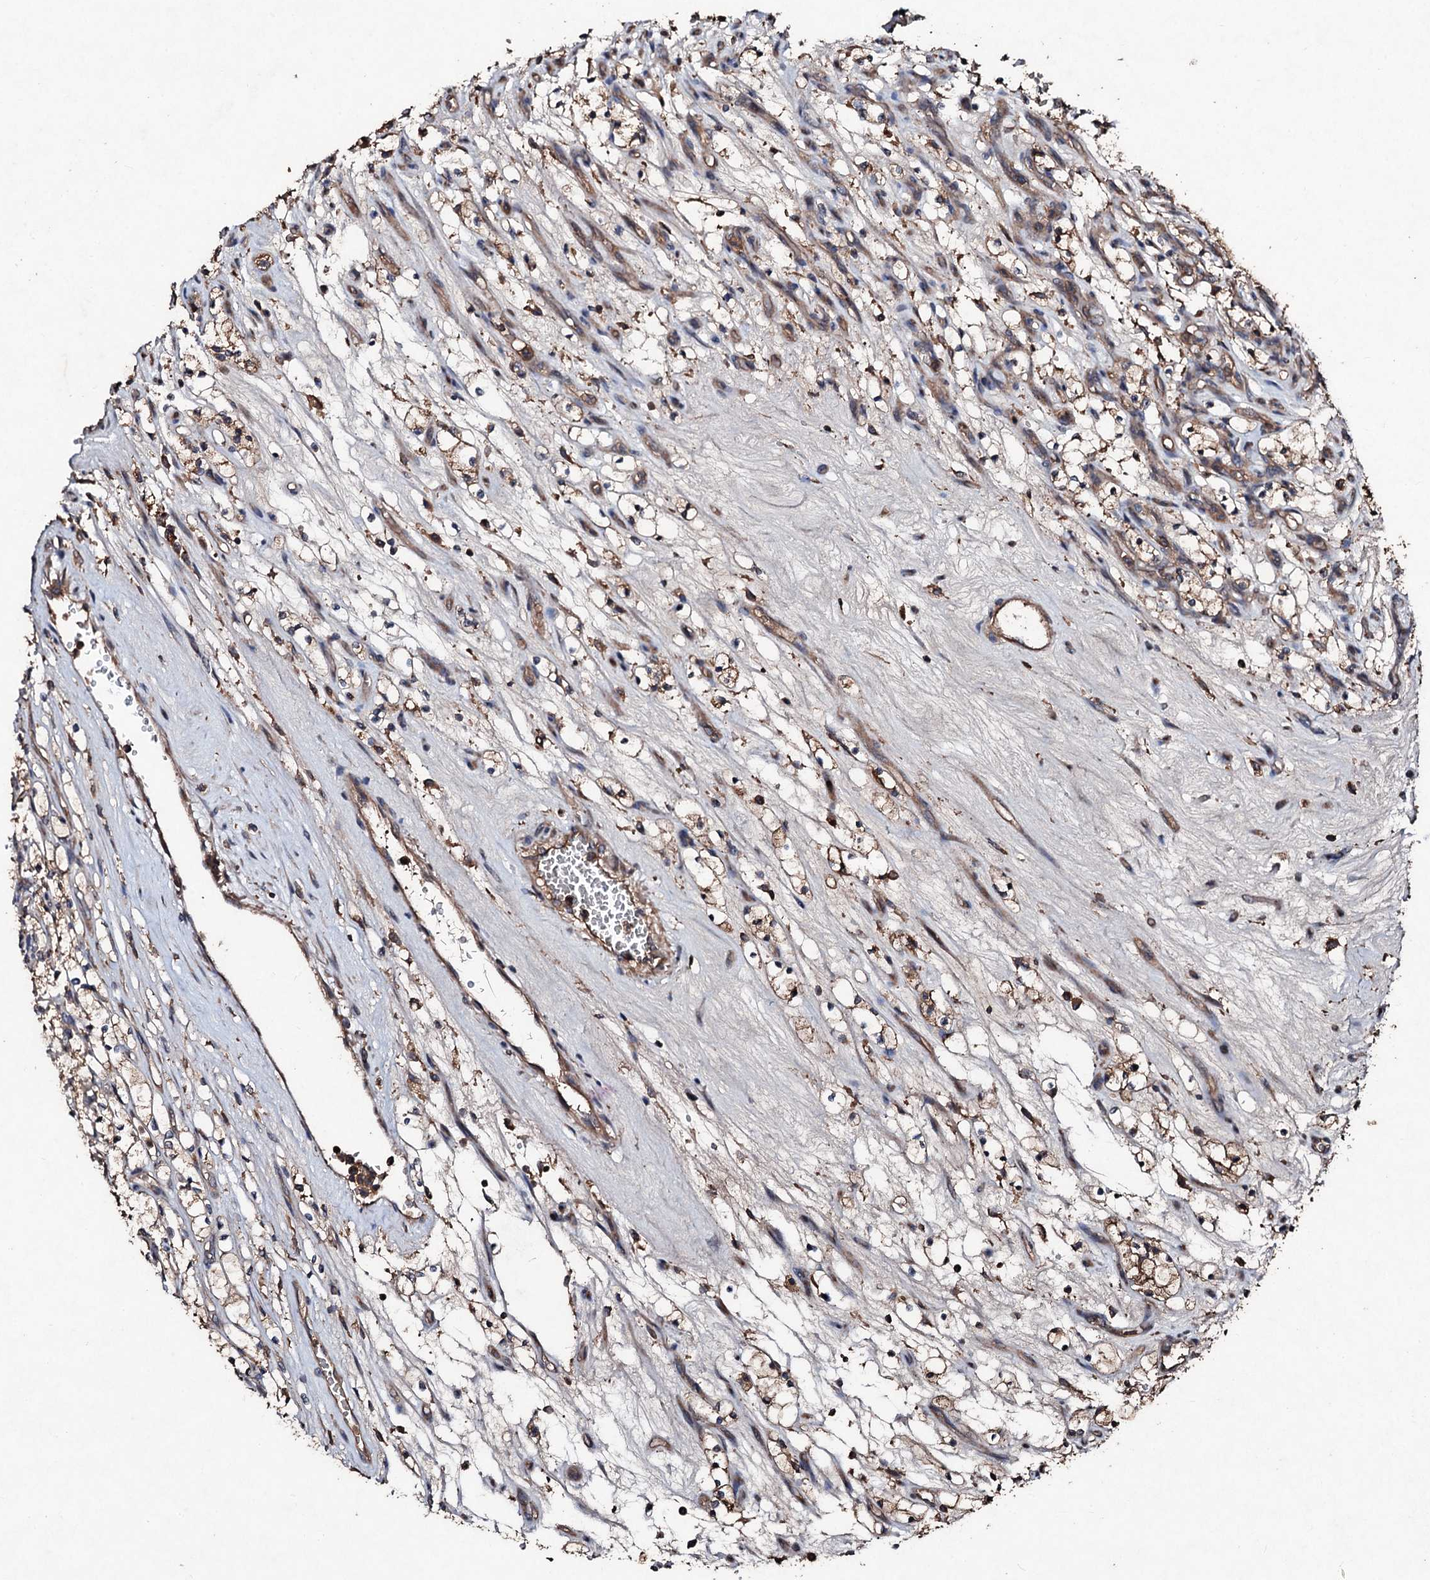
{"staining": {"intensity": "moderate", "quantity": "25%-75%", "location": "cytoplasmic/membranous"}, "tissue": "renal cancer", "cell_type": "Tumor cells", "image_type": "cancer", "snomed": [{"axis": "morphology", "description": "Adenocarcinoma, NOS"}, {"axis": "topography", "description": "Kidney"}], "caption": "The micrograph displays staining of renal cancer (adenocarcinoma), revealing moderate cytoplasmic/membranous protein expression (brown color) within tumor cells.", "gene": "KERA", "patient": {"sex": "female", "age": 69}}